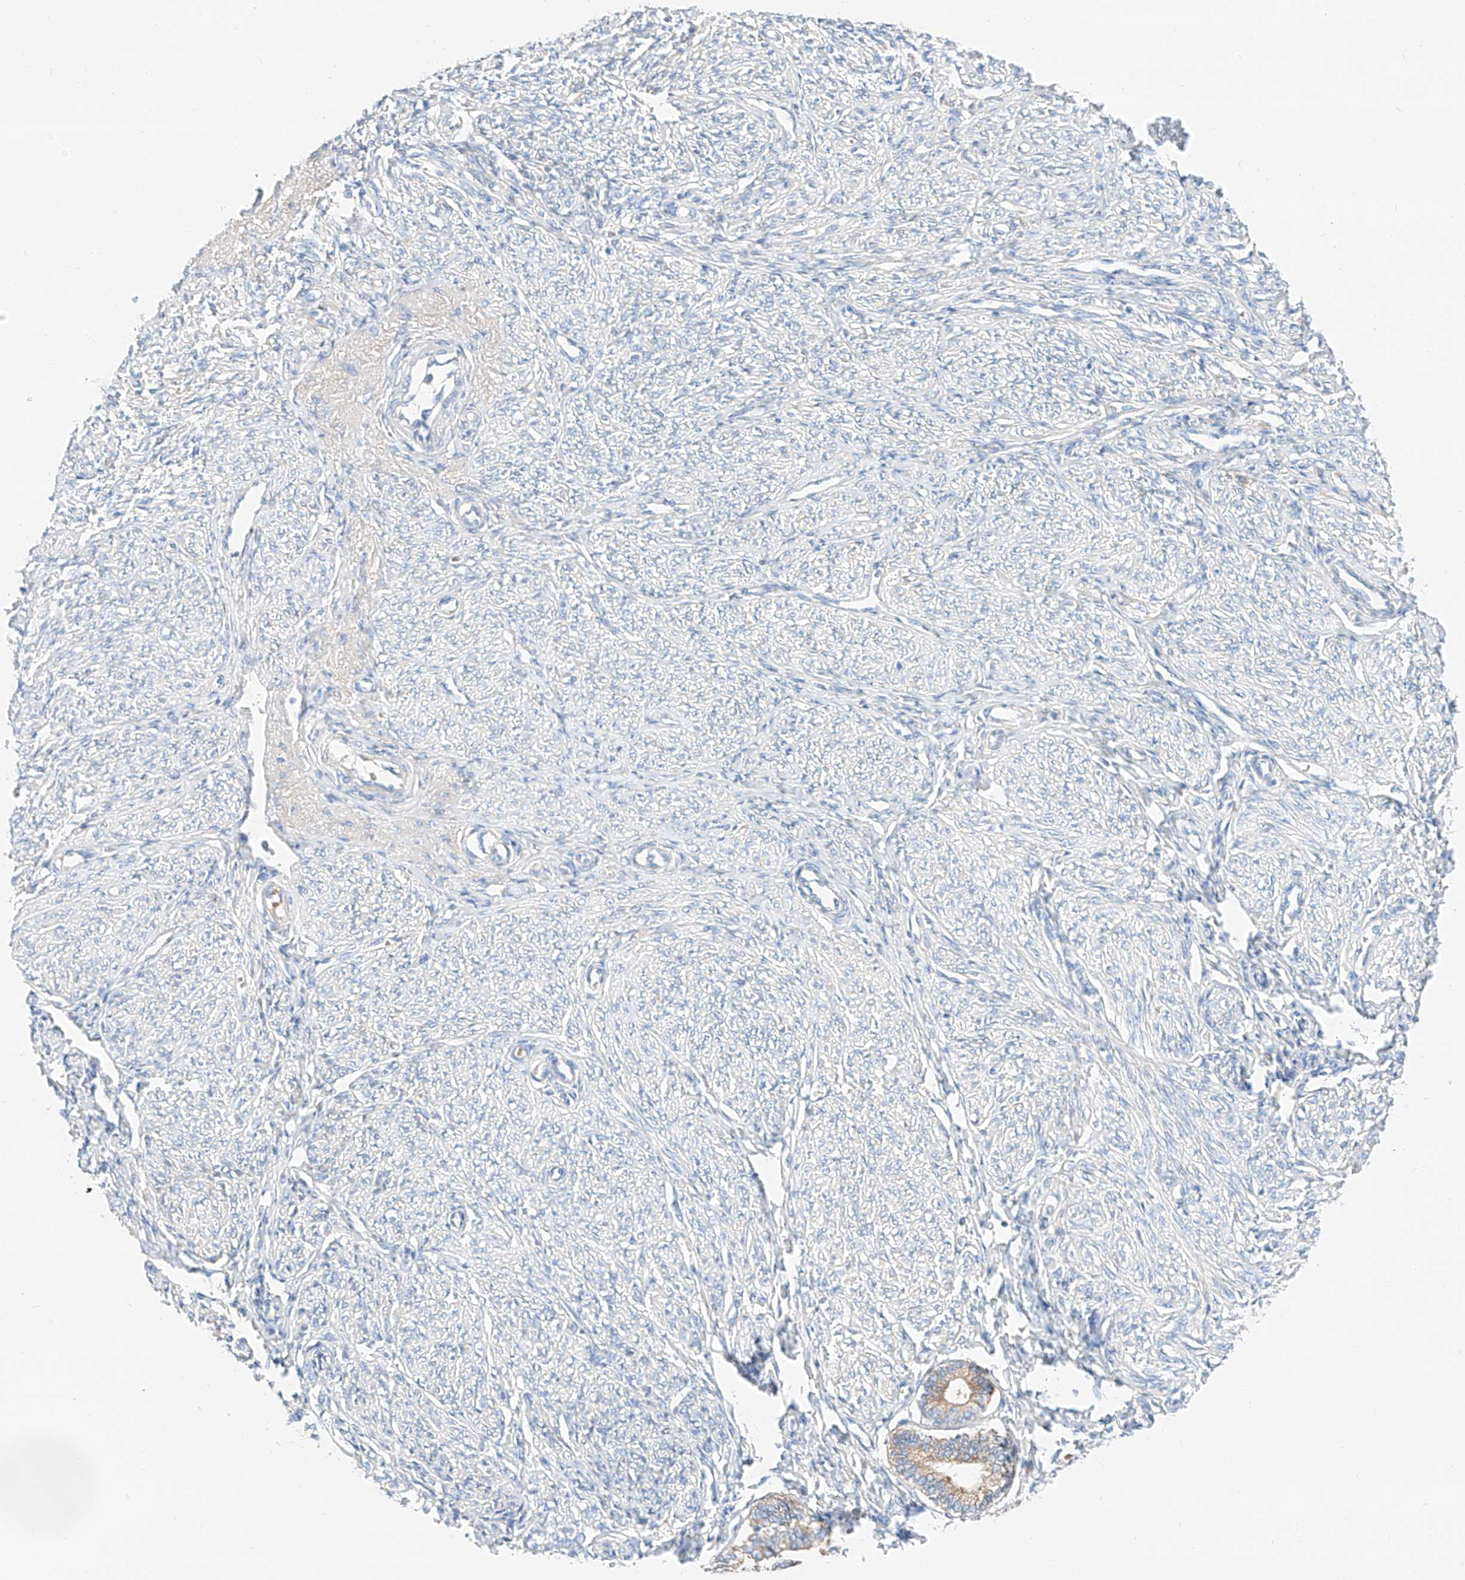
{"staining": {"intensity": "negative", "quantity": "none", "location": "none"}, "tissue": "endometrium", "cell_type": "Cells in endometrial stroma", "image_type": "normal", "snomed": [{"axis": "morphology", "description": "Normal tissue, NOS"}, {"axis": "topography", "description": "Endometrium"}], "caption": "Immunohistochemistry image of unremarkable endometrium: human endometrium stained with DAB (3,3'-diaminobenzidine) exhibits no significant protein expression in cells in endometrial stroma.", "gene": "MAP7", "patient": {"sex": "female", "age": 72}}